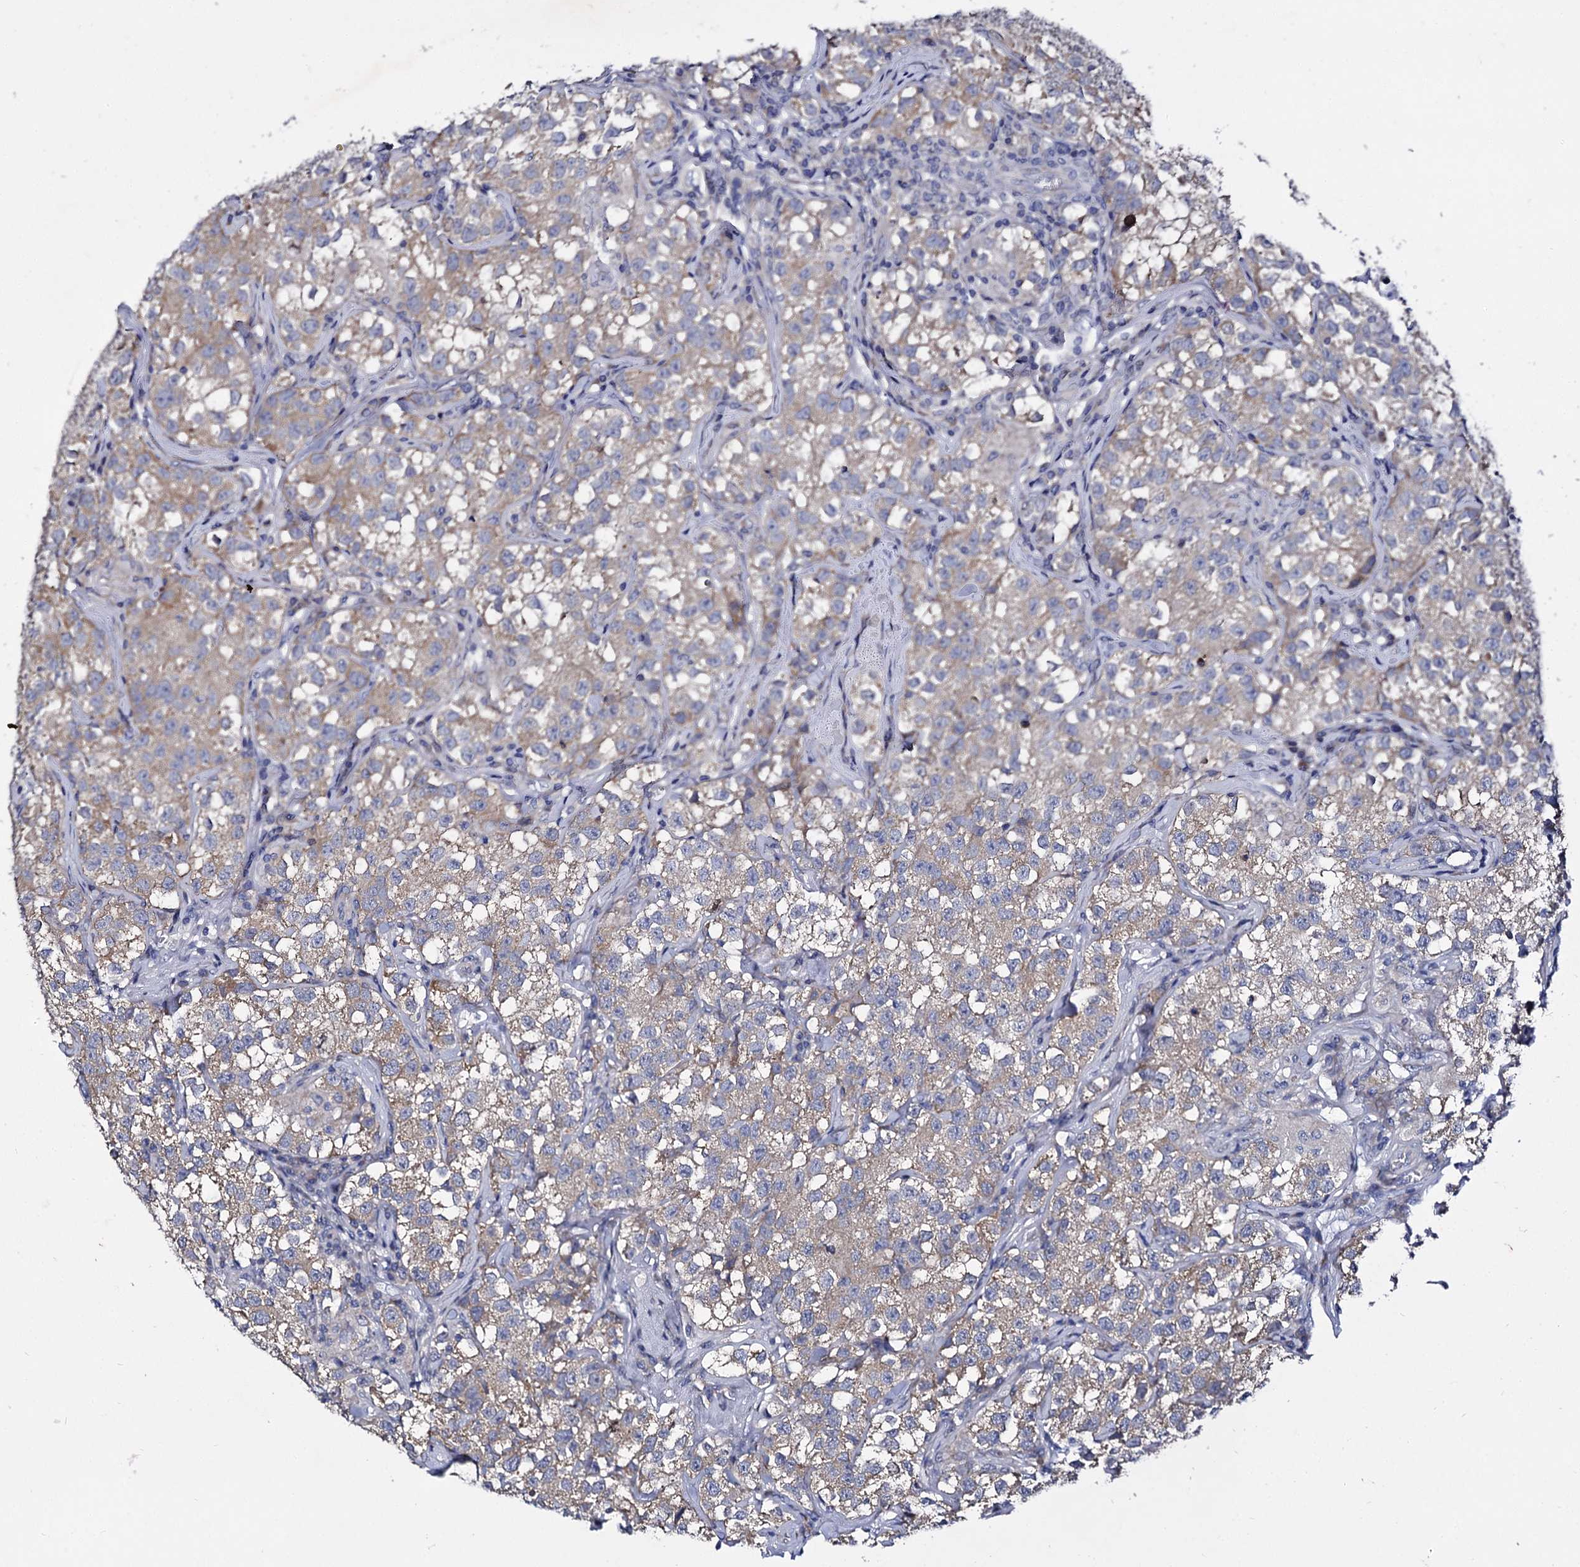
{"staining": {"intensity": "weak", "quantity": "25%-75%", "location": "cytoplasmic/membranous"}, "tissue": "testis cancer", "cell_type": "Tumor cells", "image_type": "cancer", "snomed": [{"axis": "morphology", "description": "Seminoma, NOS"}, {"axis": "morphology", "description": "Carcinoma, Embryonal, NOS"}, {"axis": "topography", "description": "Testis"}], "caption": "An image of human testis seminoma stained for a protein exhibits weak cytoplasmic/membranous brown staining in tumor cells.", "gene": "PANX2", "patient": {"sex": "male", "age": 43}}